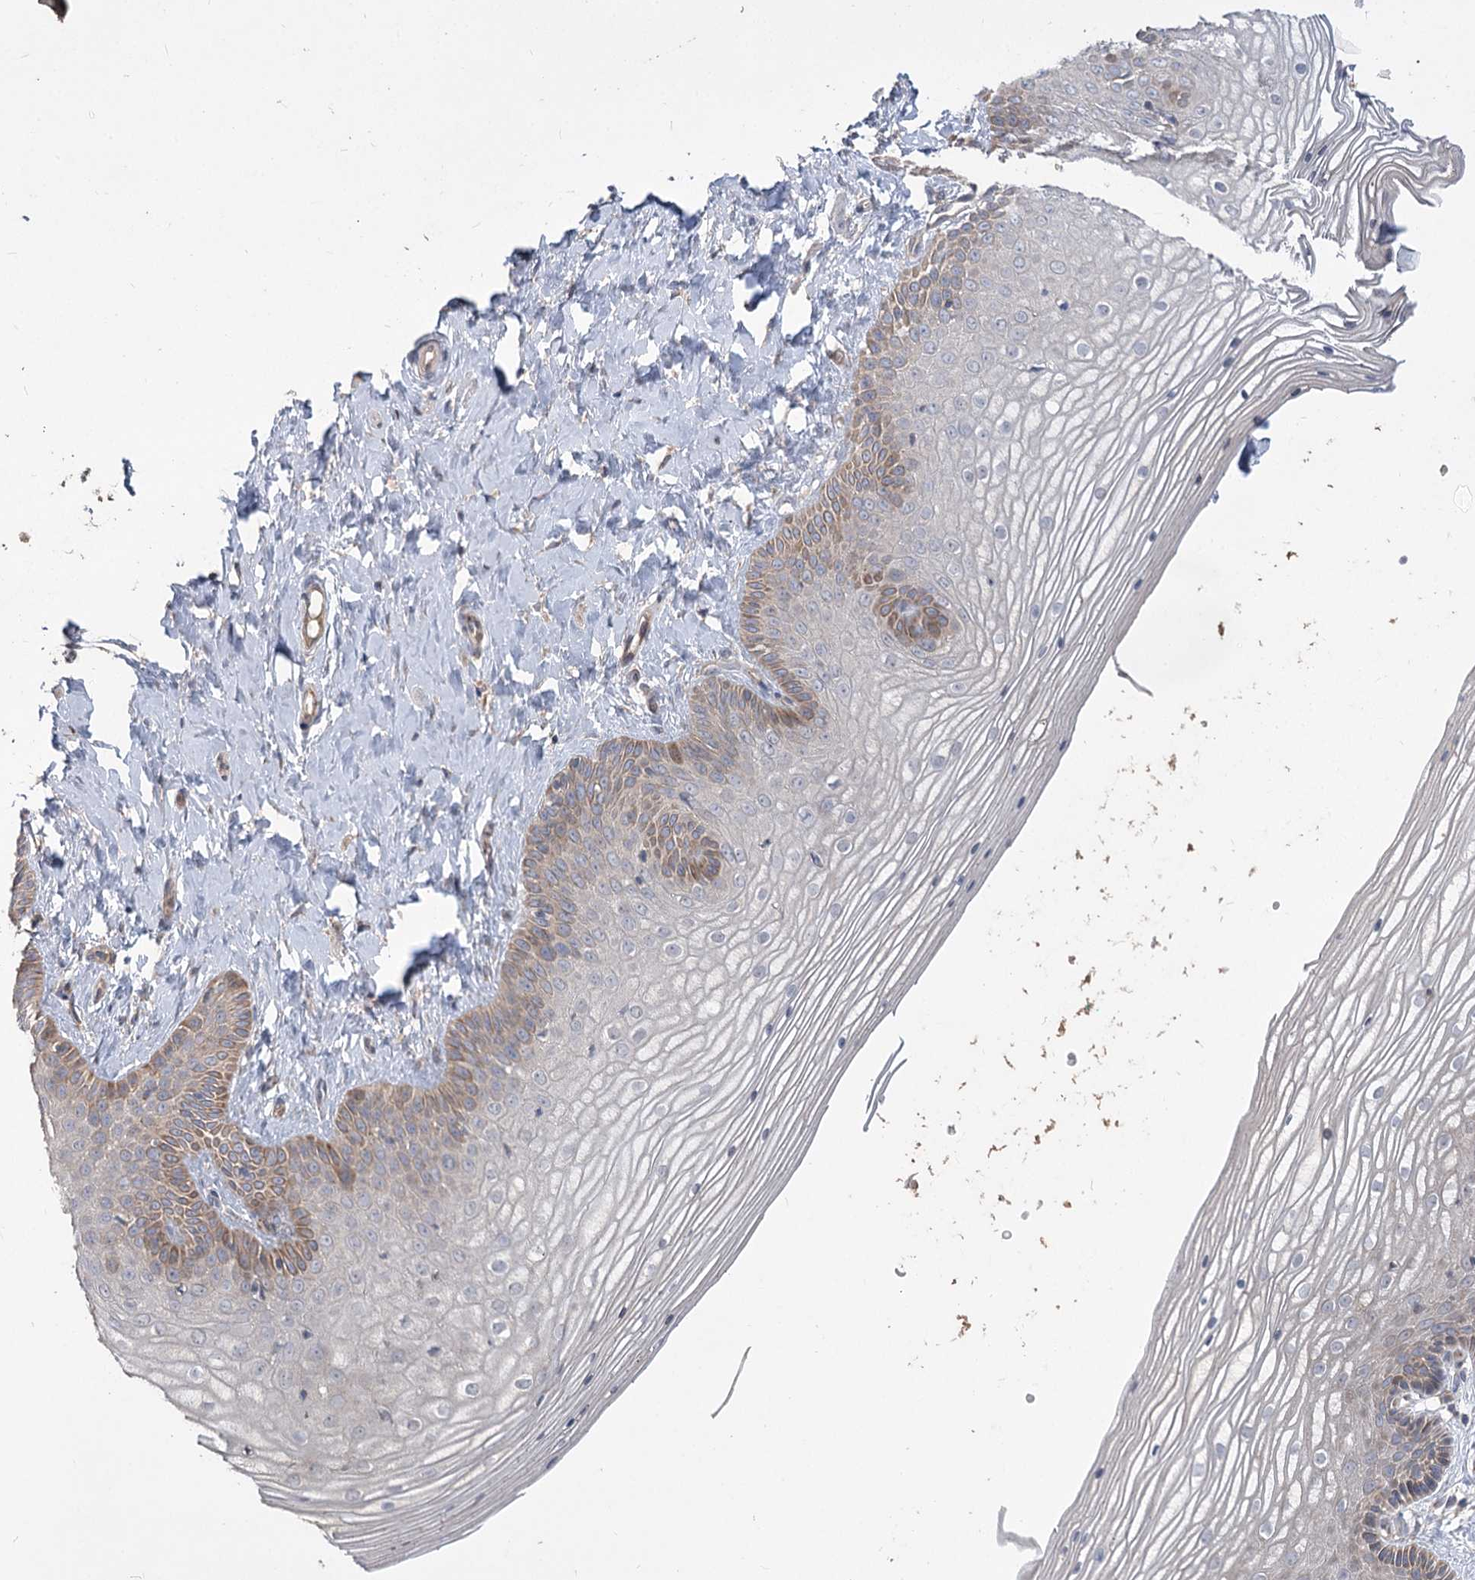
{"staining": {"intensity": "moderate", "quantity": "25%-75%", "location": "cytoplasmic/membranous"}, "tissue": "vagina", "cell_type": "Squamous epithelial cells", "image_type": "normal", "snomed": [{"axis": "morphology", "description": "Normal tissue, NOS"}, {"axis": "topography", "description": "Vagina"}, {"axis": "topography", "description": "Cervix"}], "caption": "A medium amount of moderate cytoplasmic/membranous positivity is appreciated in about 25%-75% of squamous epithelial cells in normal vagina.", "gene": "RIN2", "patient": {"sex": "female", "age": 40}}